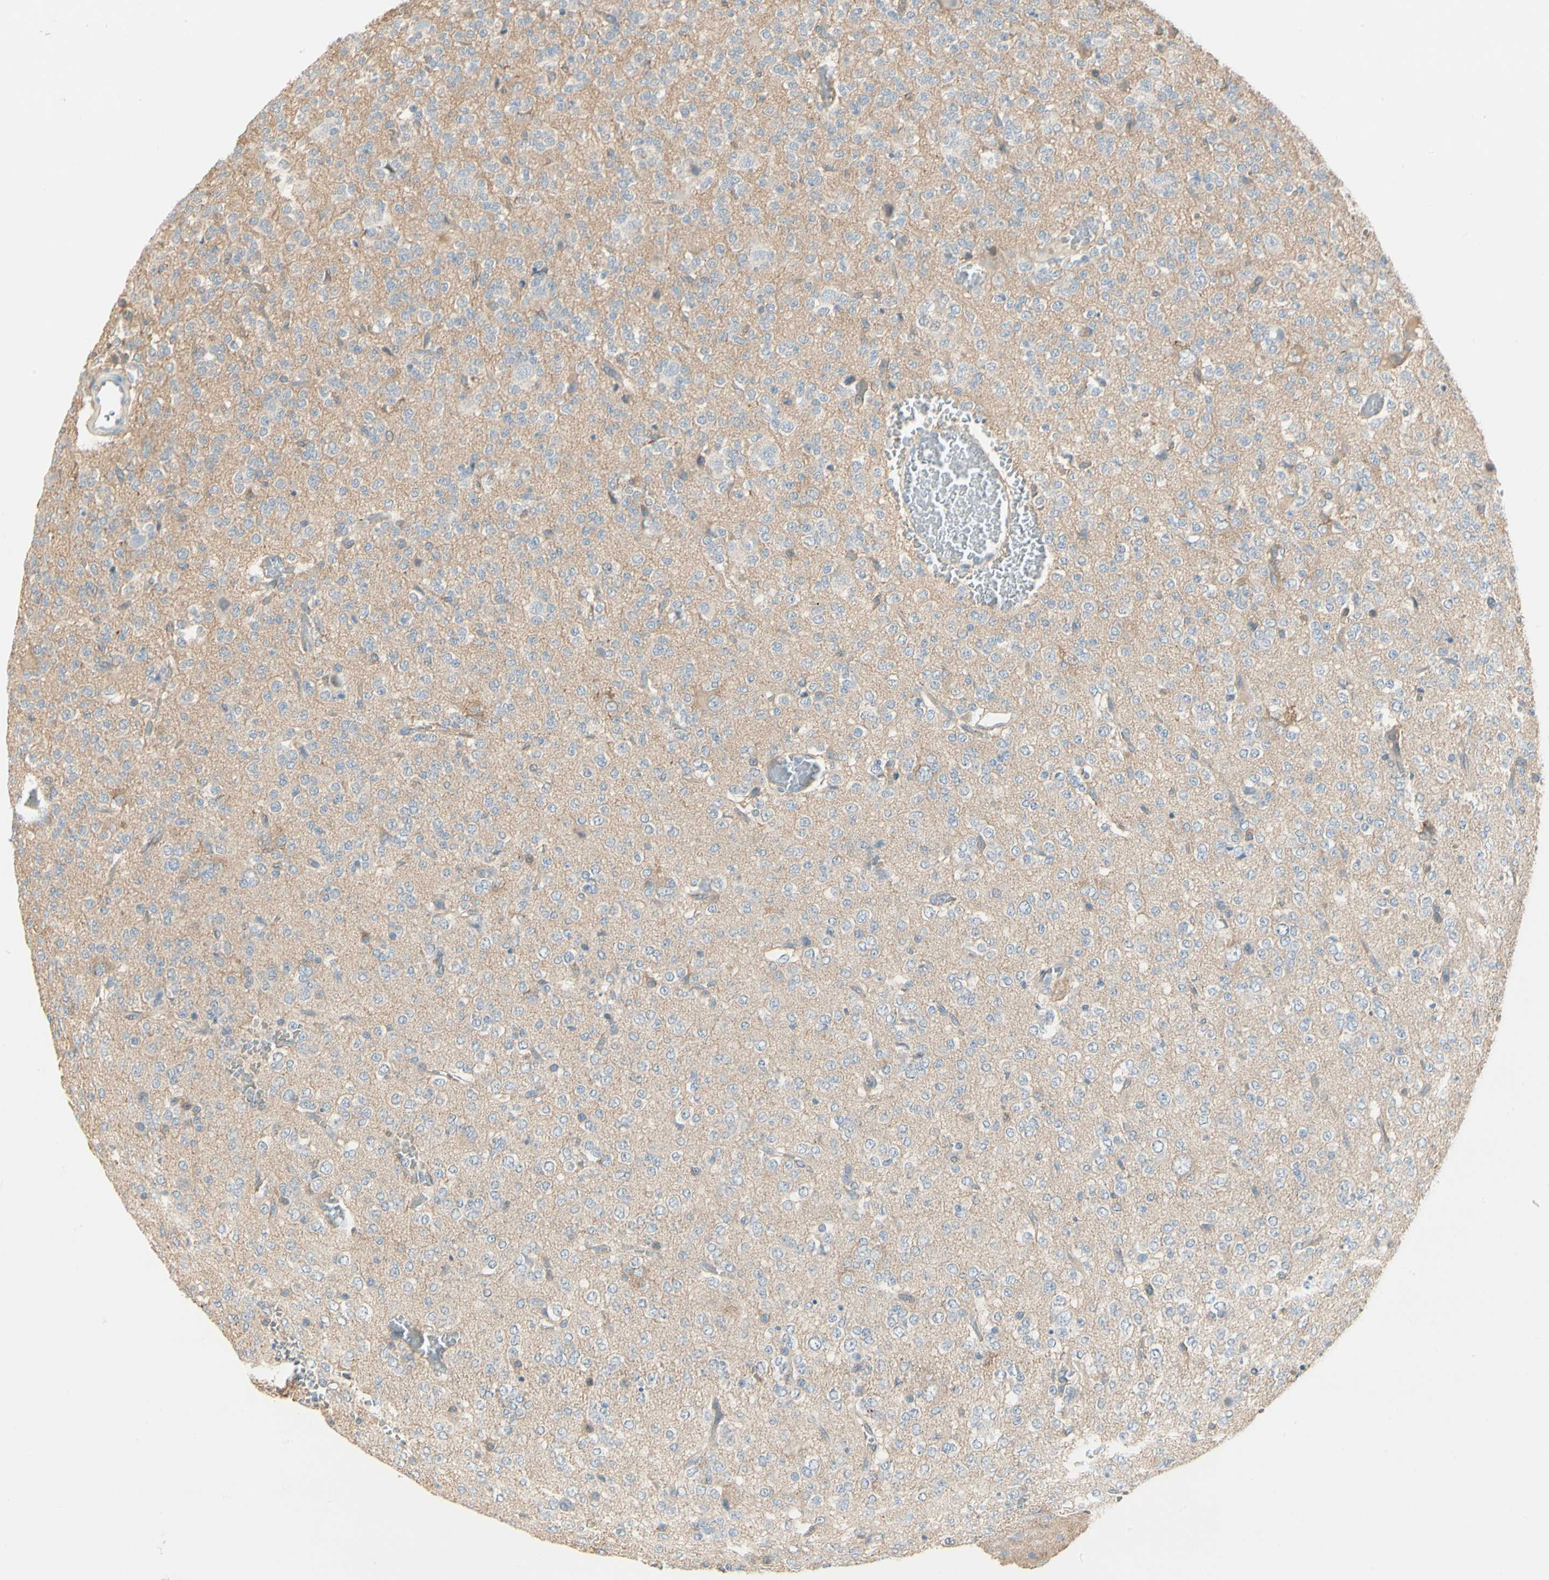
{"staining": {"intensity": "weak", "quantity": "25%-75%", "location": "cytoplasmic/membranous"}, "tissue": "glioma", "cell_type": "Tumor cells", "image_type": "cancer", "snomed": [{"axis": "morphology", "description": "Glioma, malignant, Low grade"}, {"axis": "topography", "description": "Brain"}], "caption": "A low amount of weak cytoplasmic/membranous positivity is seen in about 25%-75% of tumor cells in malignant low-grade glioma tissue. (DAB (3,3'-diaminobenzidine) IHC with brightfield microscopy, high magnification).", "gene": "DUSP12", "patient": {"sex": "male", "age": 38}}